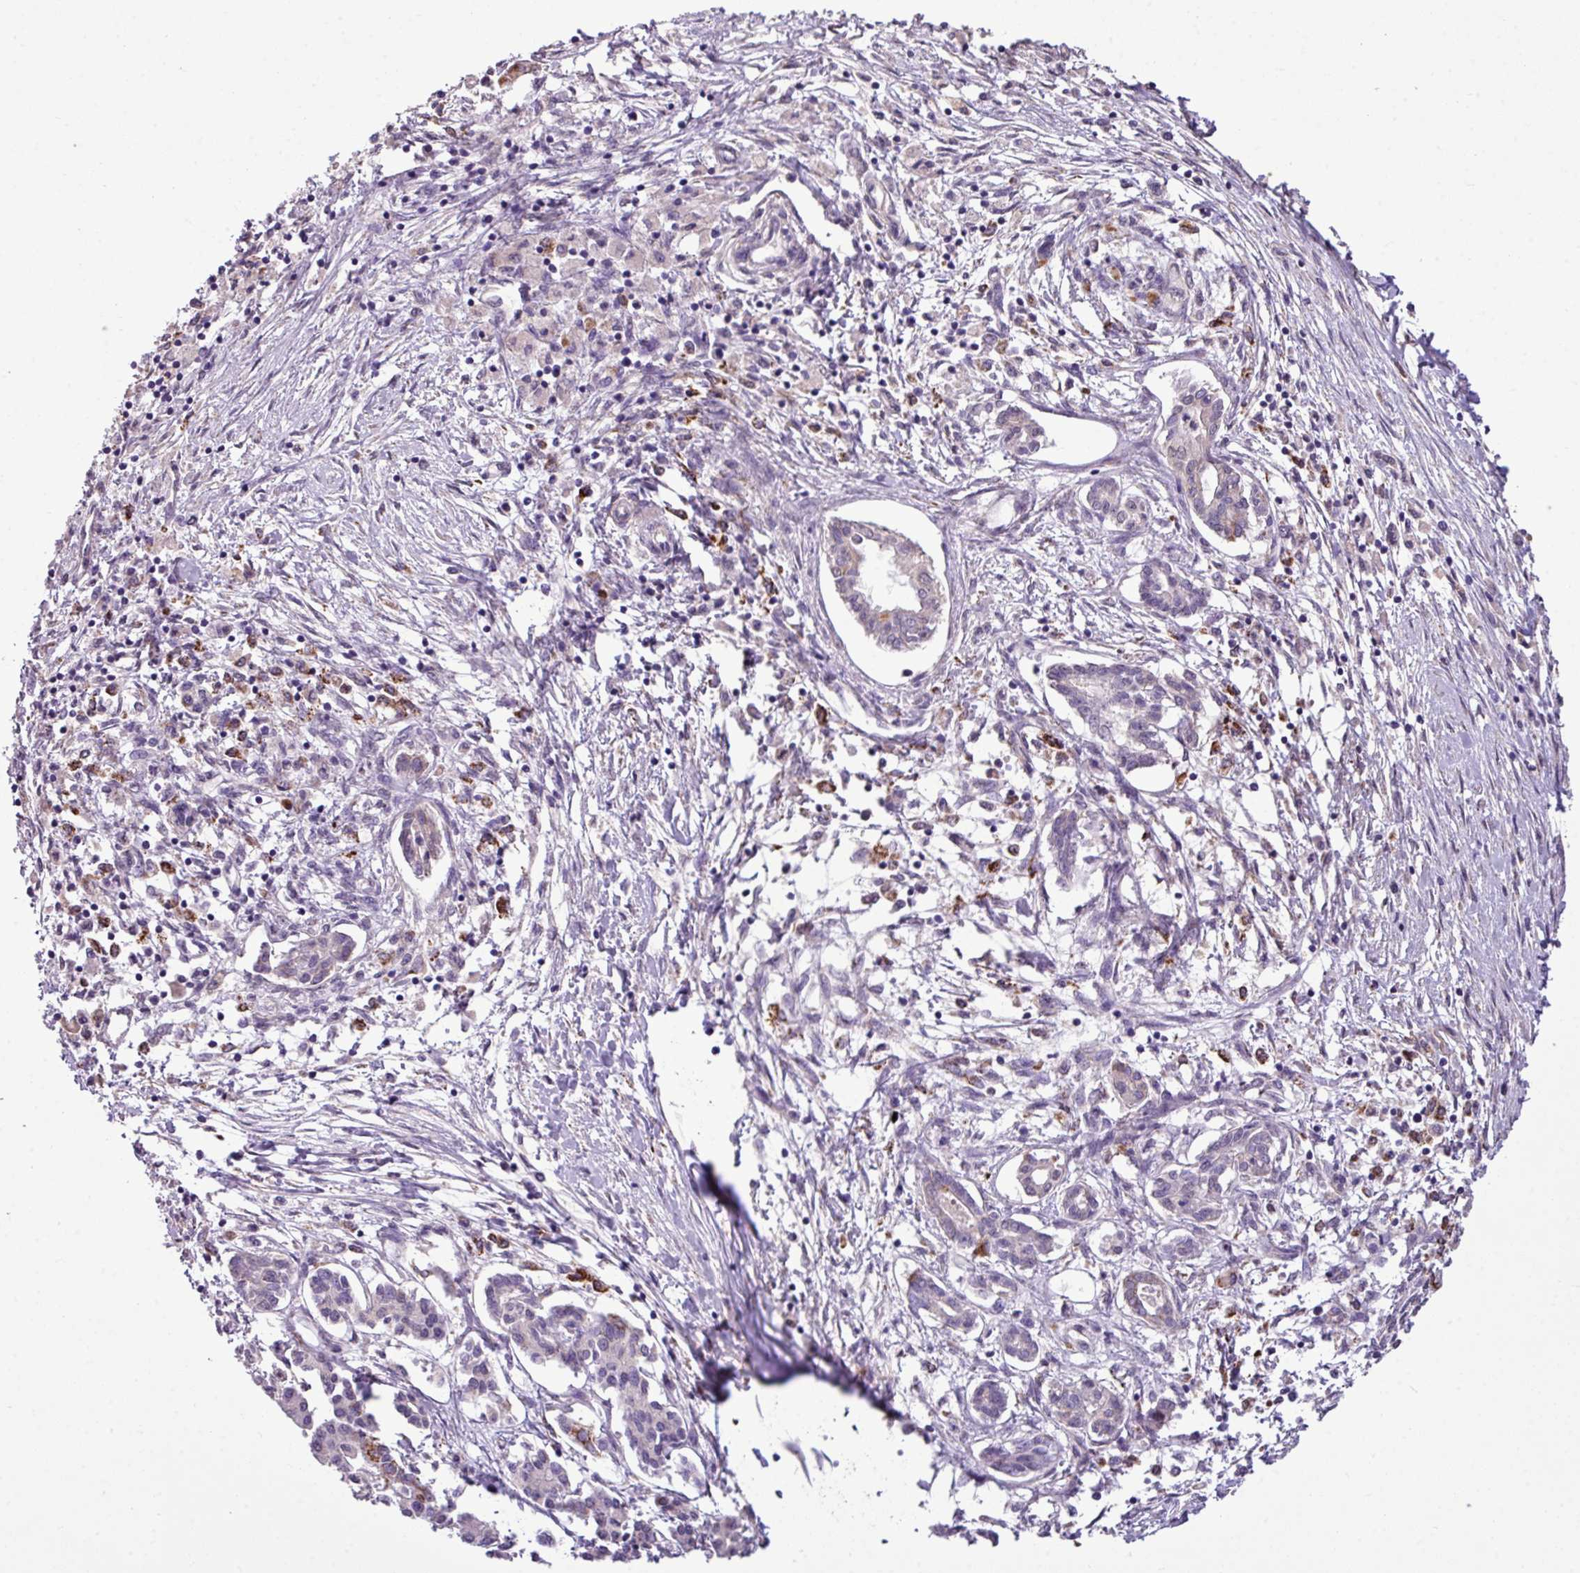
{"staining": {"intensity": "negative", "quantity": "none", "location": "none"}, "tissue": "pancreatic cancer", "cell_type": "Tumor cells", "image_type": "cancer", "snomed": [{"axis": "morphology", "description": "Adenocarcinoma, NOS"}, {"axis": "topography", "description": "Pancreas"}], "caption": "Pancreatic adenocarcinoma stained for a protein using immunohistochemistry (IHC) exhibits no staining tumor cells.", "gene": "ALDH2", "patient": {"sex": "female", "age": 50}}